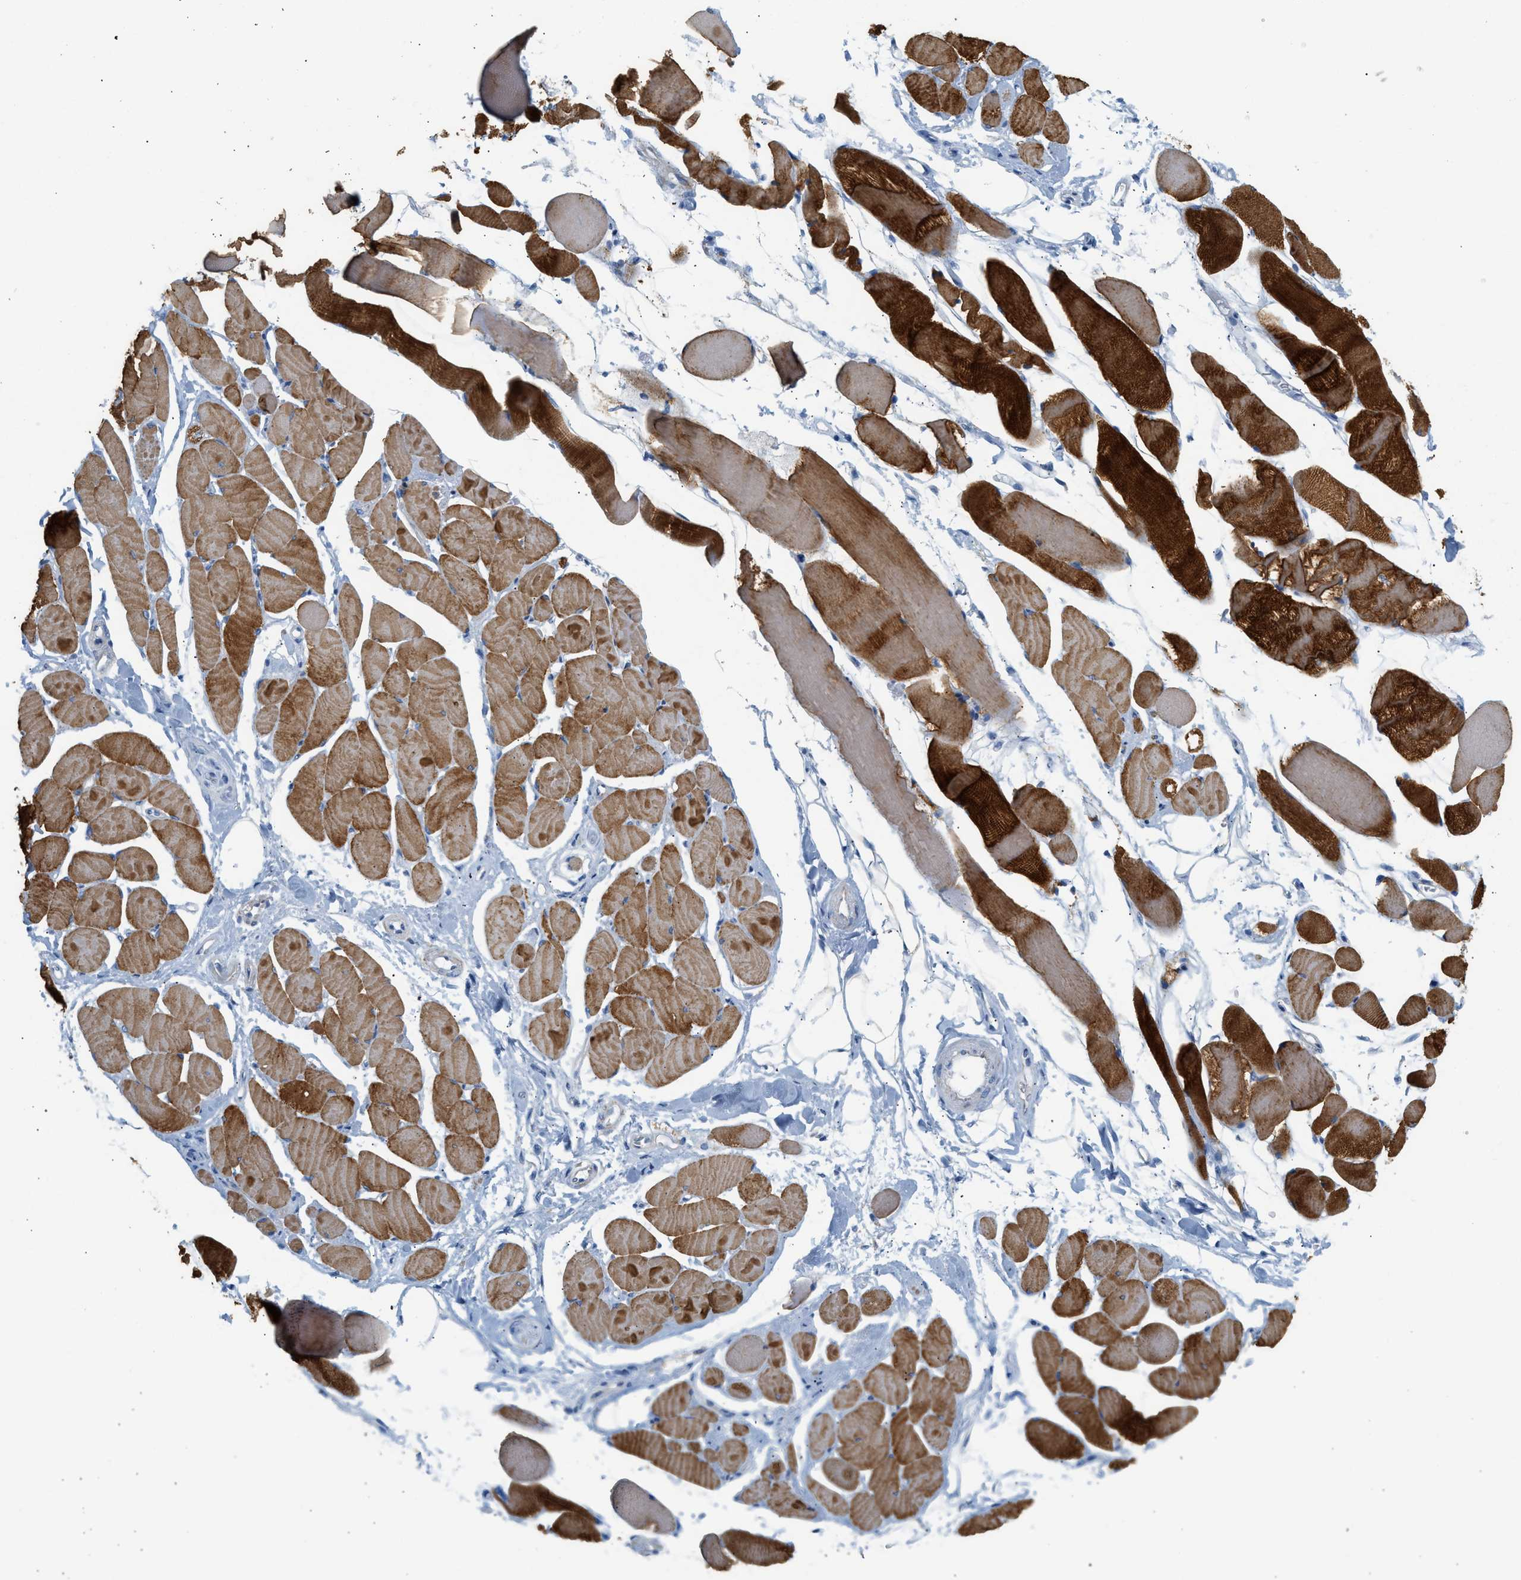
{"staining": {"intensity": "strong", "quantity": "25%-75%", "location": "cytoplasmic/membranous"}, "tissue": "skeletal muscle", "cell_type": "Myocytes", "image_type": "normal", "snomed": [{"axis": "morphology", "description": "Normal tissue, NOS"}, {"axis": "topography", "description": "Skeletal muscle"}, {"axis": "topography", "description": "Peripheral nerve tissue"}], "caption": "Immunohistochemistry (DAB (3,3'-diaminobenzidine)) staining of unremarkable skeletal muscle exhibits strong cytoplasmic/membranous protein positivity in approximately 25%-75% of myocytes. The staining was performed using DAB (3,3'-diaminobenzidine) to visualize the protein expression in brown, while the nuclei were stained in blue with hematoxylin (Magnification: 20x).", "gene": "NDUFS8", "patient": {"sex": "female", "age": 84}}